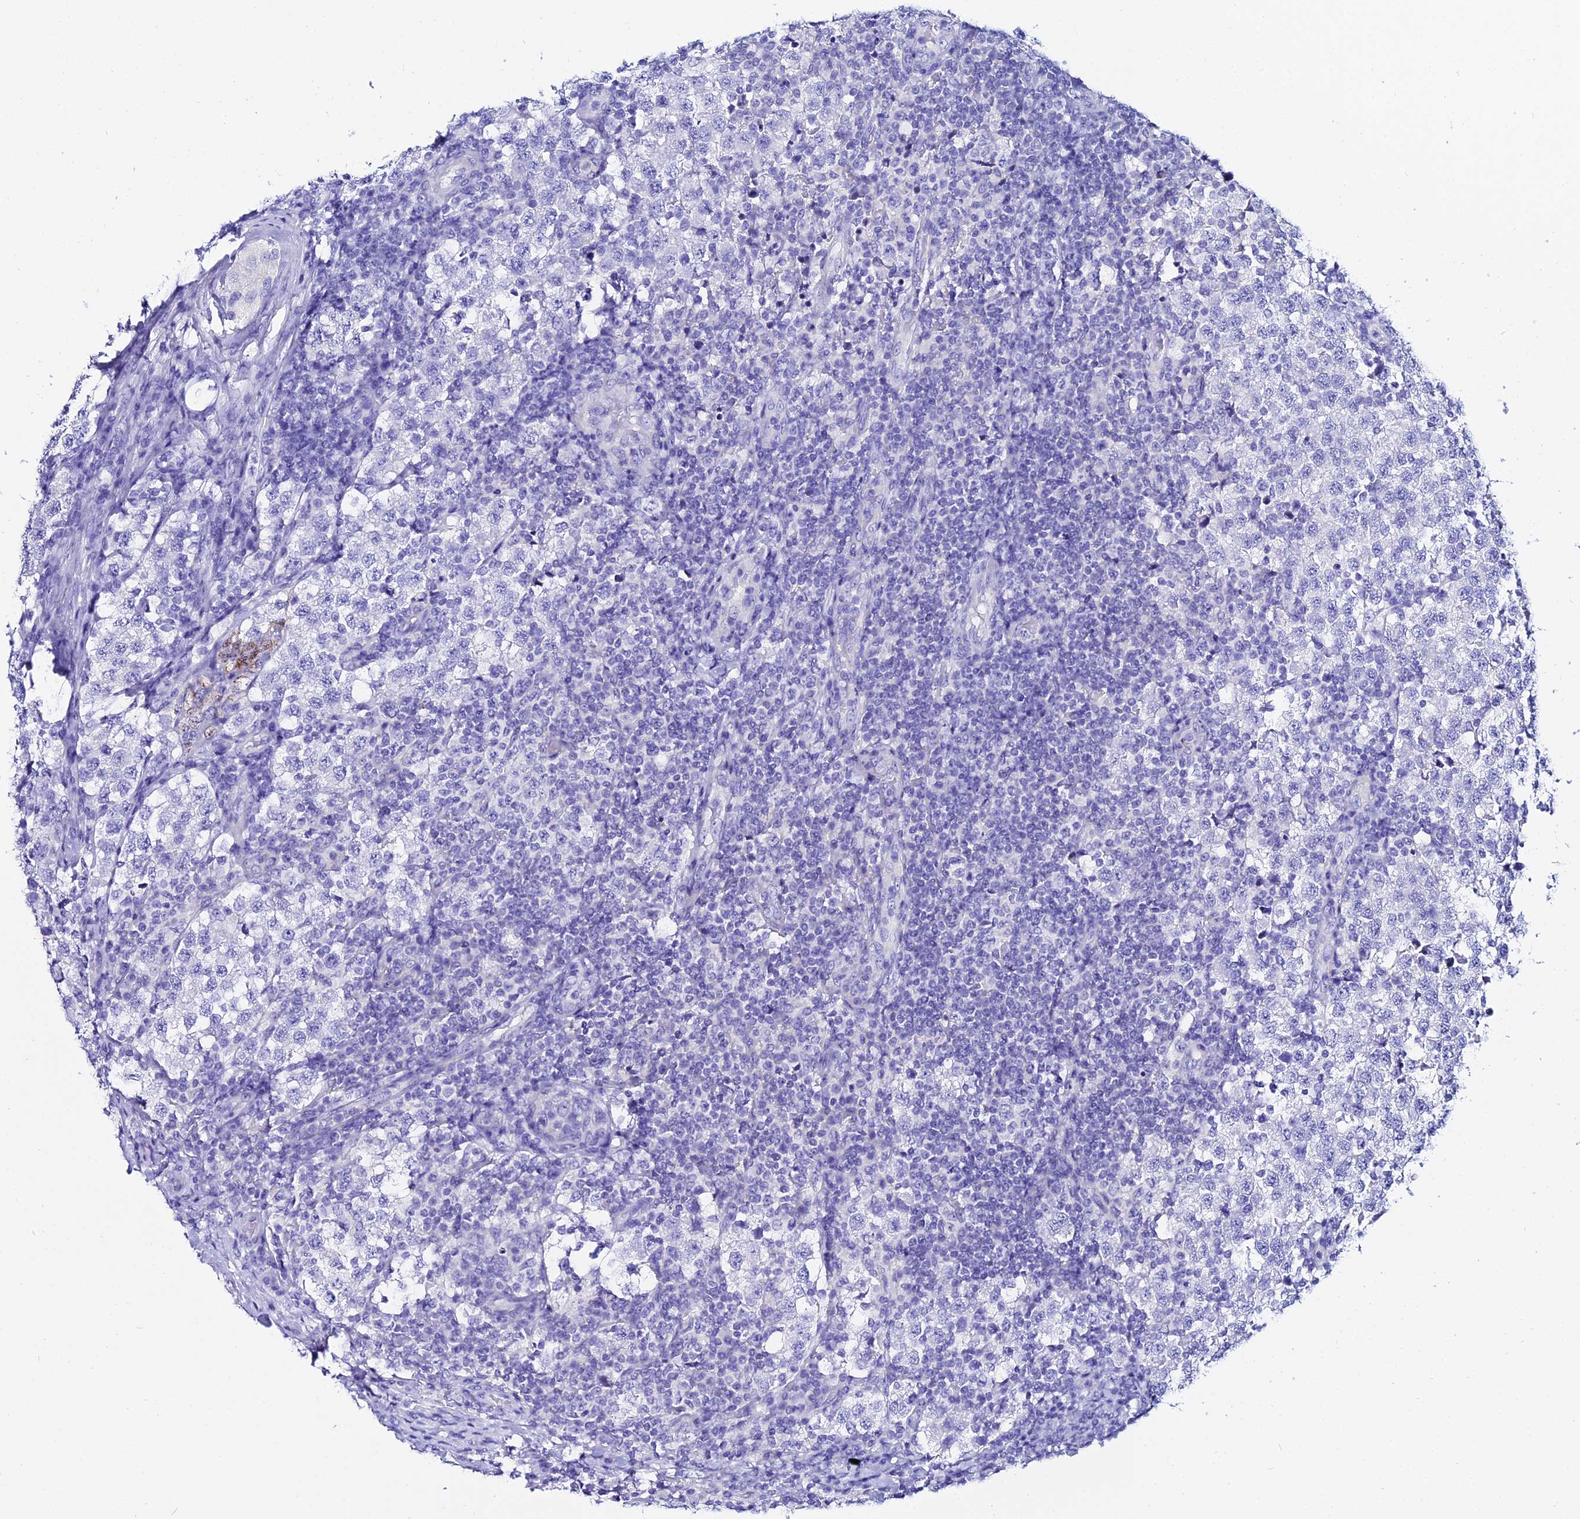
{"staining": {"intensity": "negative", "quantity": "none", "location": "none"}, "tissue": "testis cancer", "cell_type": "Tumor cells", "image_type": "cancer", "snomed": [{"axis": "morphology", "description": "Seminoma, NOS"}, {"axis": "topography", "description": "Testis"}], "caption": "The immunohistochemistry image has no significant staining in tumor cells of testis cancer tissue.", "gene": "OR4D5", "patient": {"sex": "male", "age": 34}}